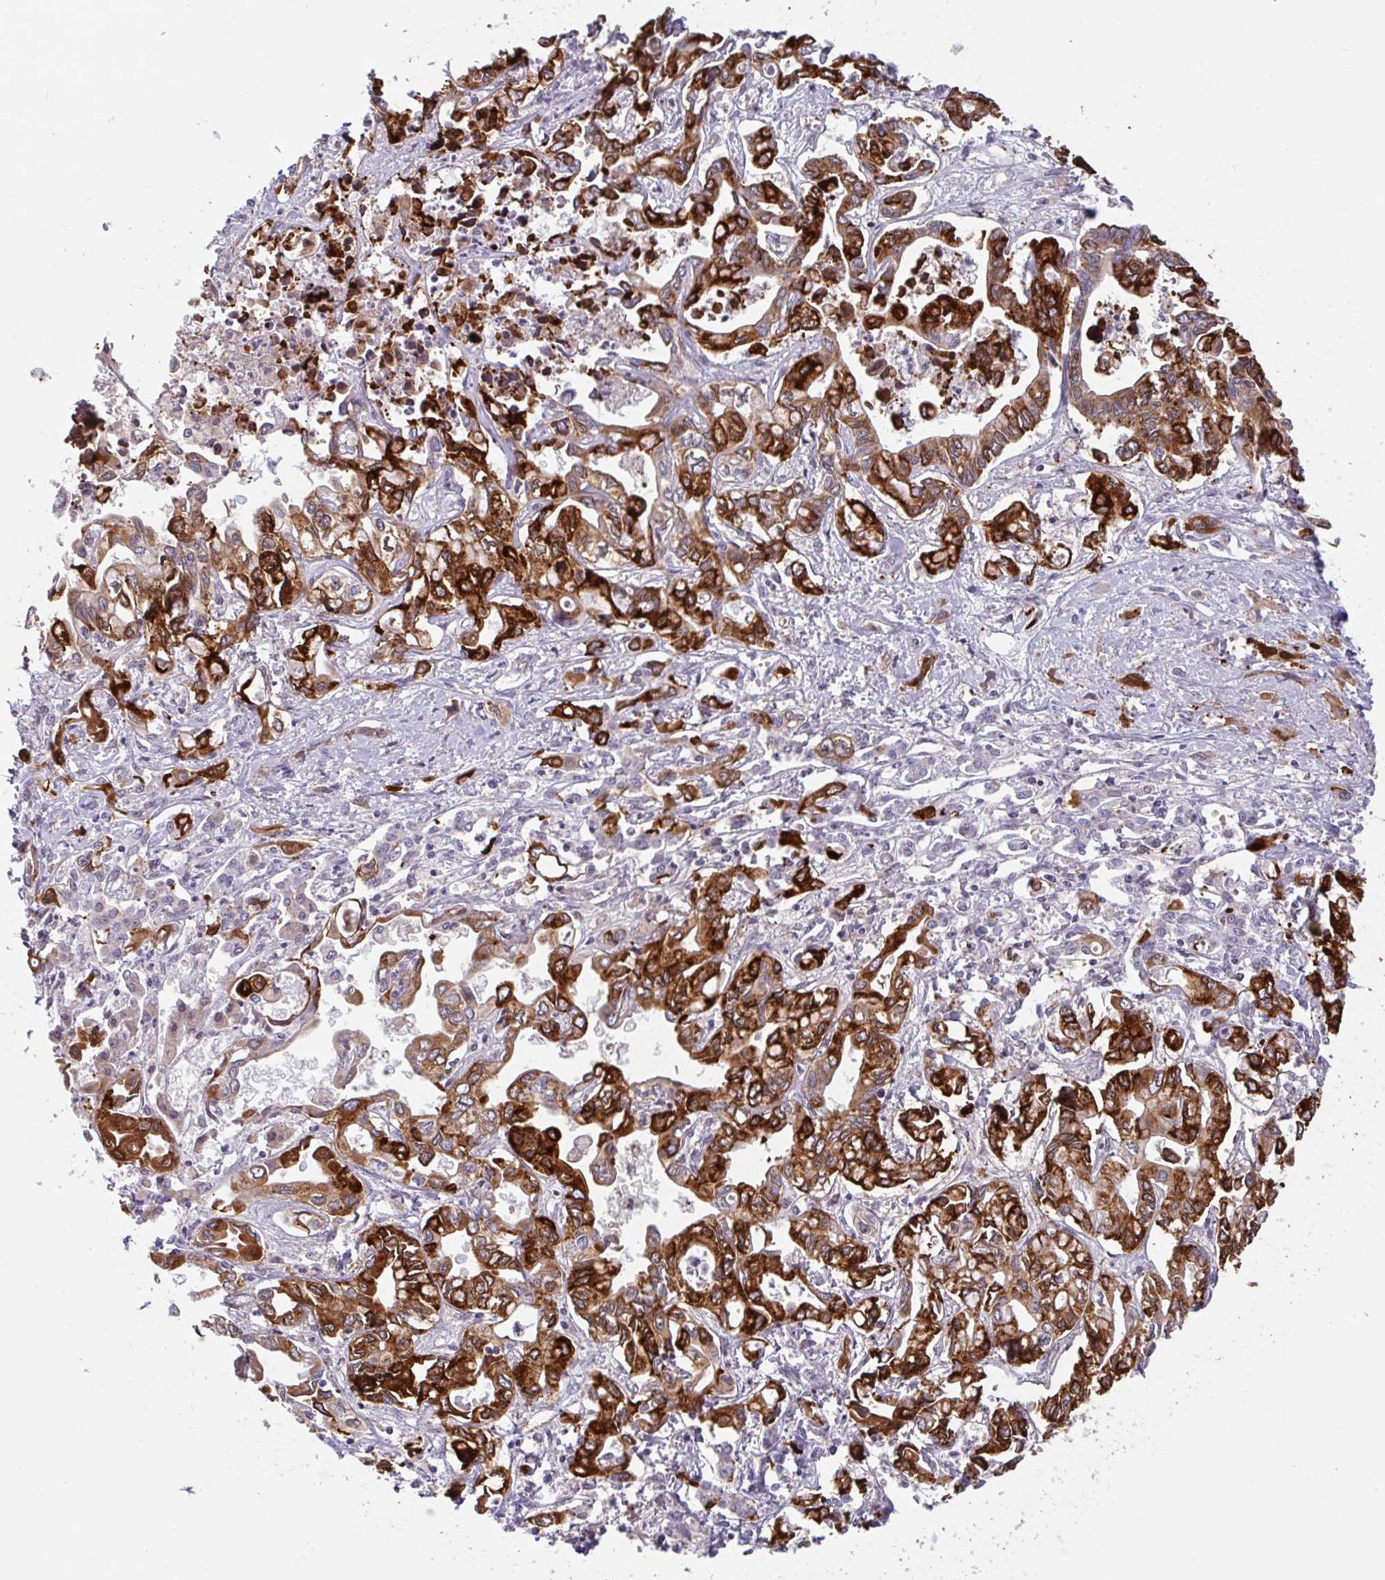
{"staining": {"intensity": "strong", "quantity": ">75%", "location": "cytoplasmic/membranous"}, "tissue": "liver cancer", "cell_type": "Tumor cells", "image_type": "cancer", "snomed": [{"axis": "morphology", "description": "Cholangiocarcinoma"}, {"axis": "topography", "description": "Liver"}], "caption": "This histopathology image exhibits immunohistochemistry staining of cholangiocarcinoma (liver), with high strong cytoplasmic/membranous expression in approximately >75% of tumor cells.", "gene": "CTSE", "patient": {"sex": "female", "age": 64}}